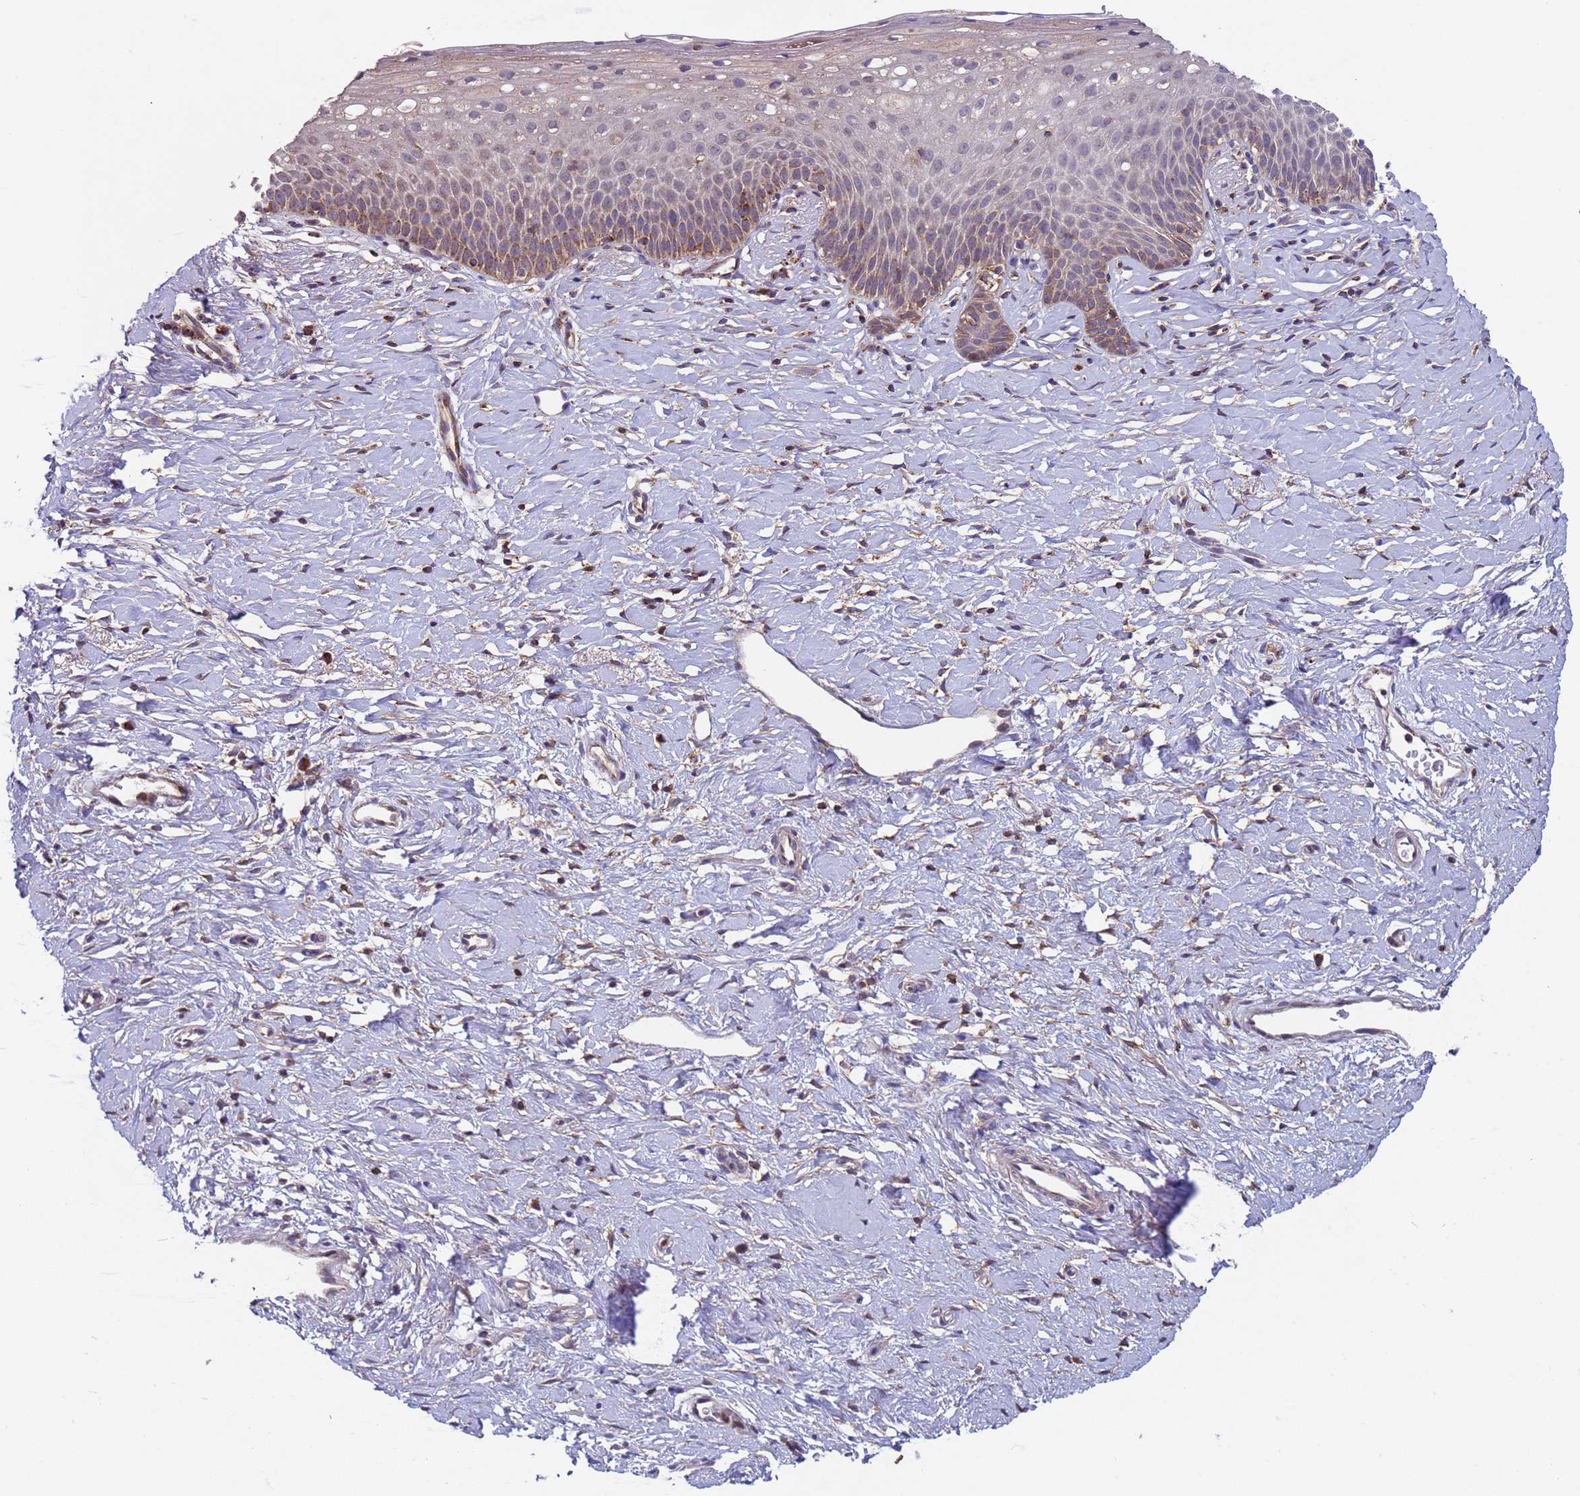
{"staining": {"intensity": "strong", "quantity": ">75%", "location": "cytoplasmic/membranous"}, "tissue": "cervix", "cell_type": "Glandular cells", "image_type": "normal", "snomed": [{"axis": "morphology", "description": "Normal tissue, NOS"}, {"axis": "topography", "description": "Cervix"}], "caption": "Cervix stained with IHC shows strong cytoplasmic/membranous expression in about >75% of glandular cells. The staining was performed using DAB (3,3'-diaminobenzidine), with brown indicating positive protein expression. Nuclei are stained blue with hematoxylin.", "gene": "ACAD8", "patient": {"sex": "female", "age": 36}}